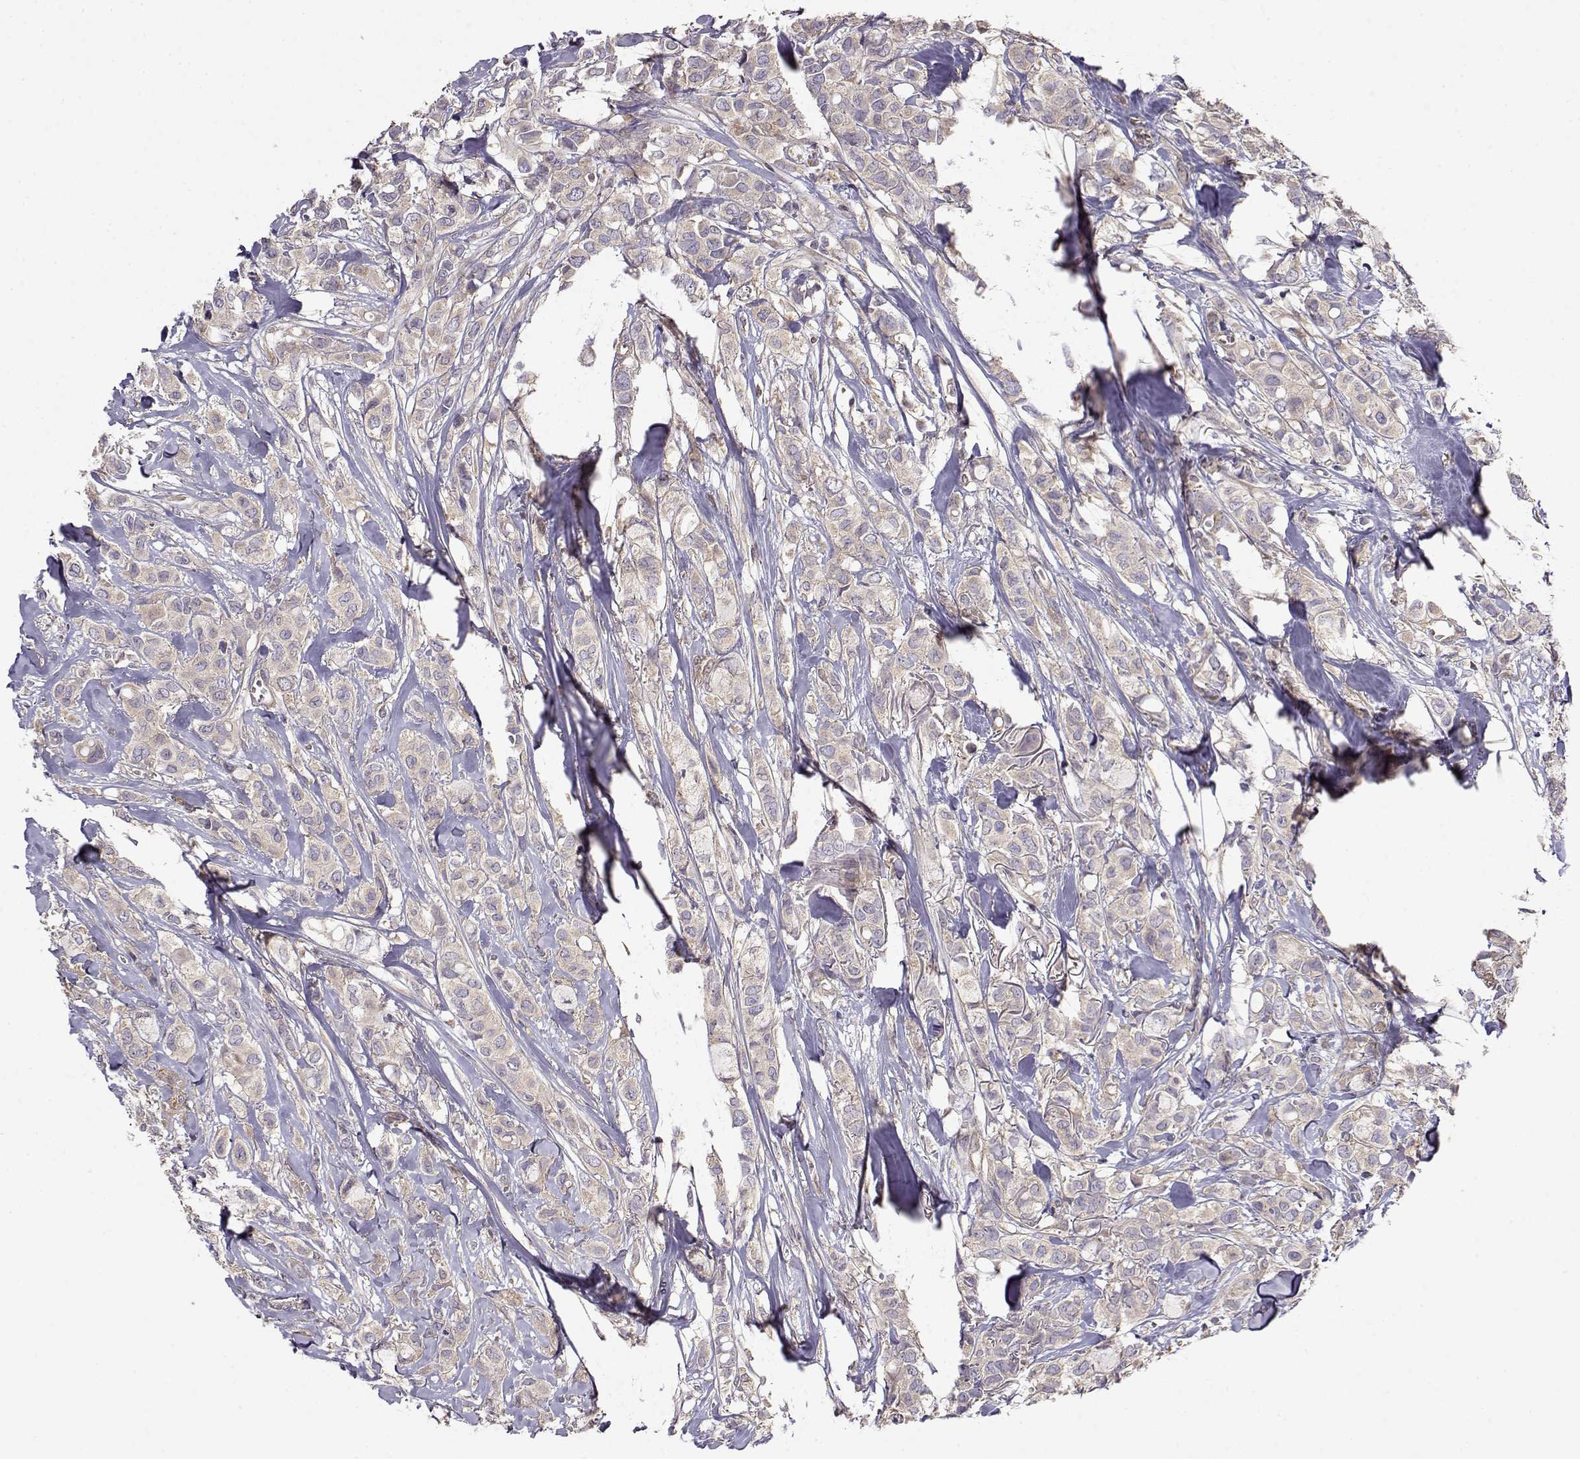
{"staining": {"intensity": "weak", "quantity": "<25%", "location": "cytoplasmic/membranous"}, "tissue": "breast cancer", "cell_type": "Tumor cells", "image_type": "cancer", "snomed": [{"axis": "morphology", "description": "Duct carcinoma"}, {"axis": "topography", "description": "Breast"}], "caption": "Breast cancer stained for a protein using immunohistochemistry displays no positivity tumor cells.", "gene": "CRIM1", "patient": {"sex": "female", "age": 85}}